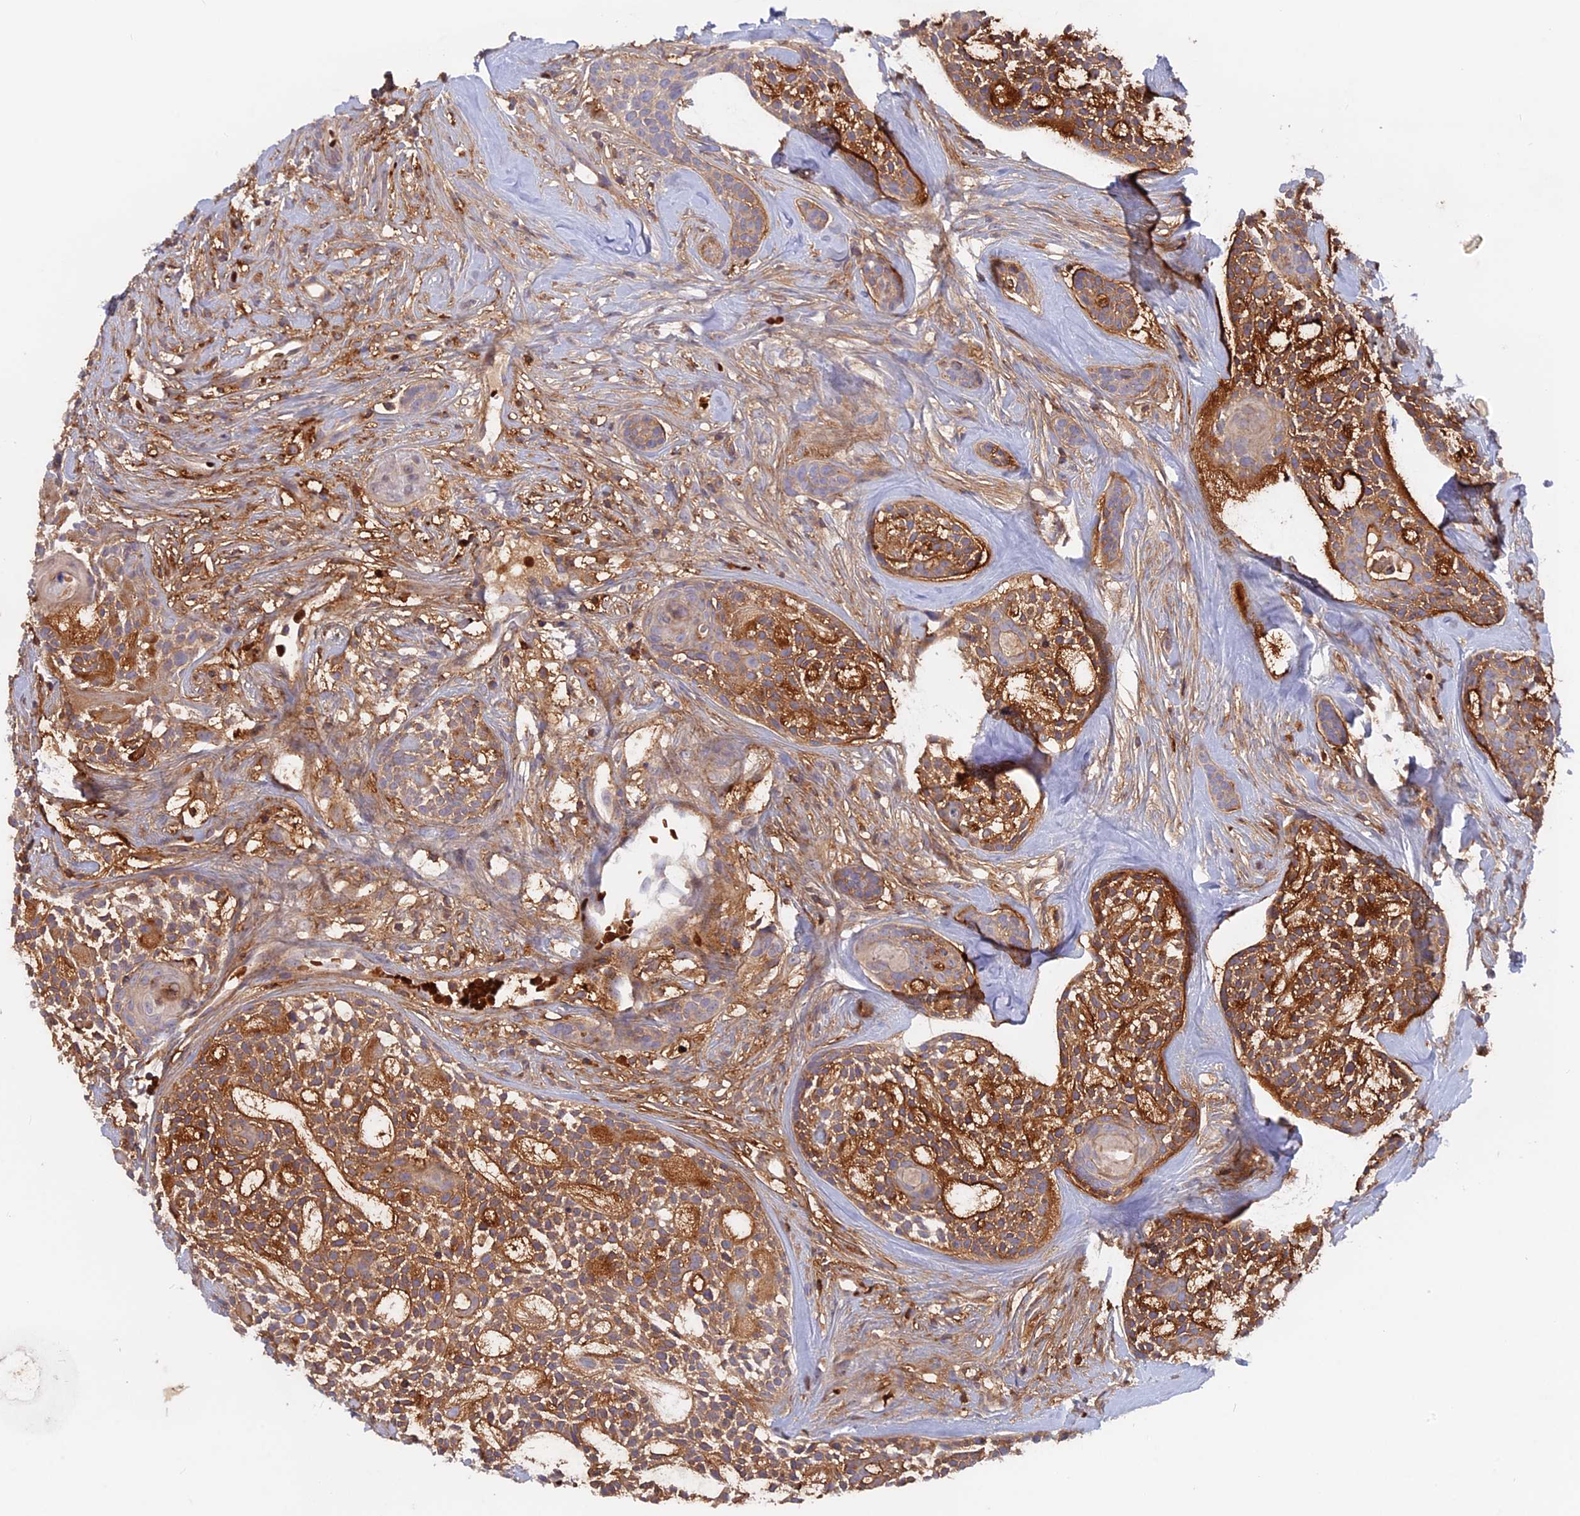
{"staining": {"intensity": "moderate", "quantity": ">75%", "location": "cytoplasmic/membranous"}, "tissue": "head and neck cancer", "cell_type": "Tumor cells", "image_type": "cancer", "snomed": [{"axis": "morphology", "description": "Adenocarcinoma, NOS"}, {"axis": "topography", "description": "Subcutis"}, {"axis": "topography", "description": "Head-Neck"}], "caption": "Immunohistochemical staining of human adenocarcinoma (head and neck) displays moderate cytoplasmic/membranous protein staining in approximately >75% of tumor cells. The staining was performed using DAB to visualize the protein expression in brown, while the nuclei were stained in blue with hematoxylin (Magnification: 20x).", "gene": "CPNE7", "patient": {"sex": "female", "age": 73}}